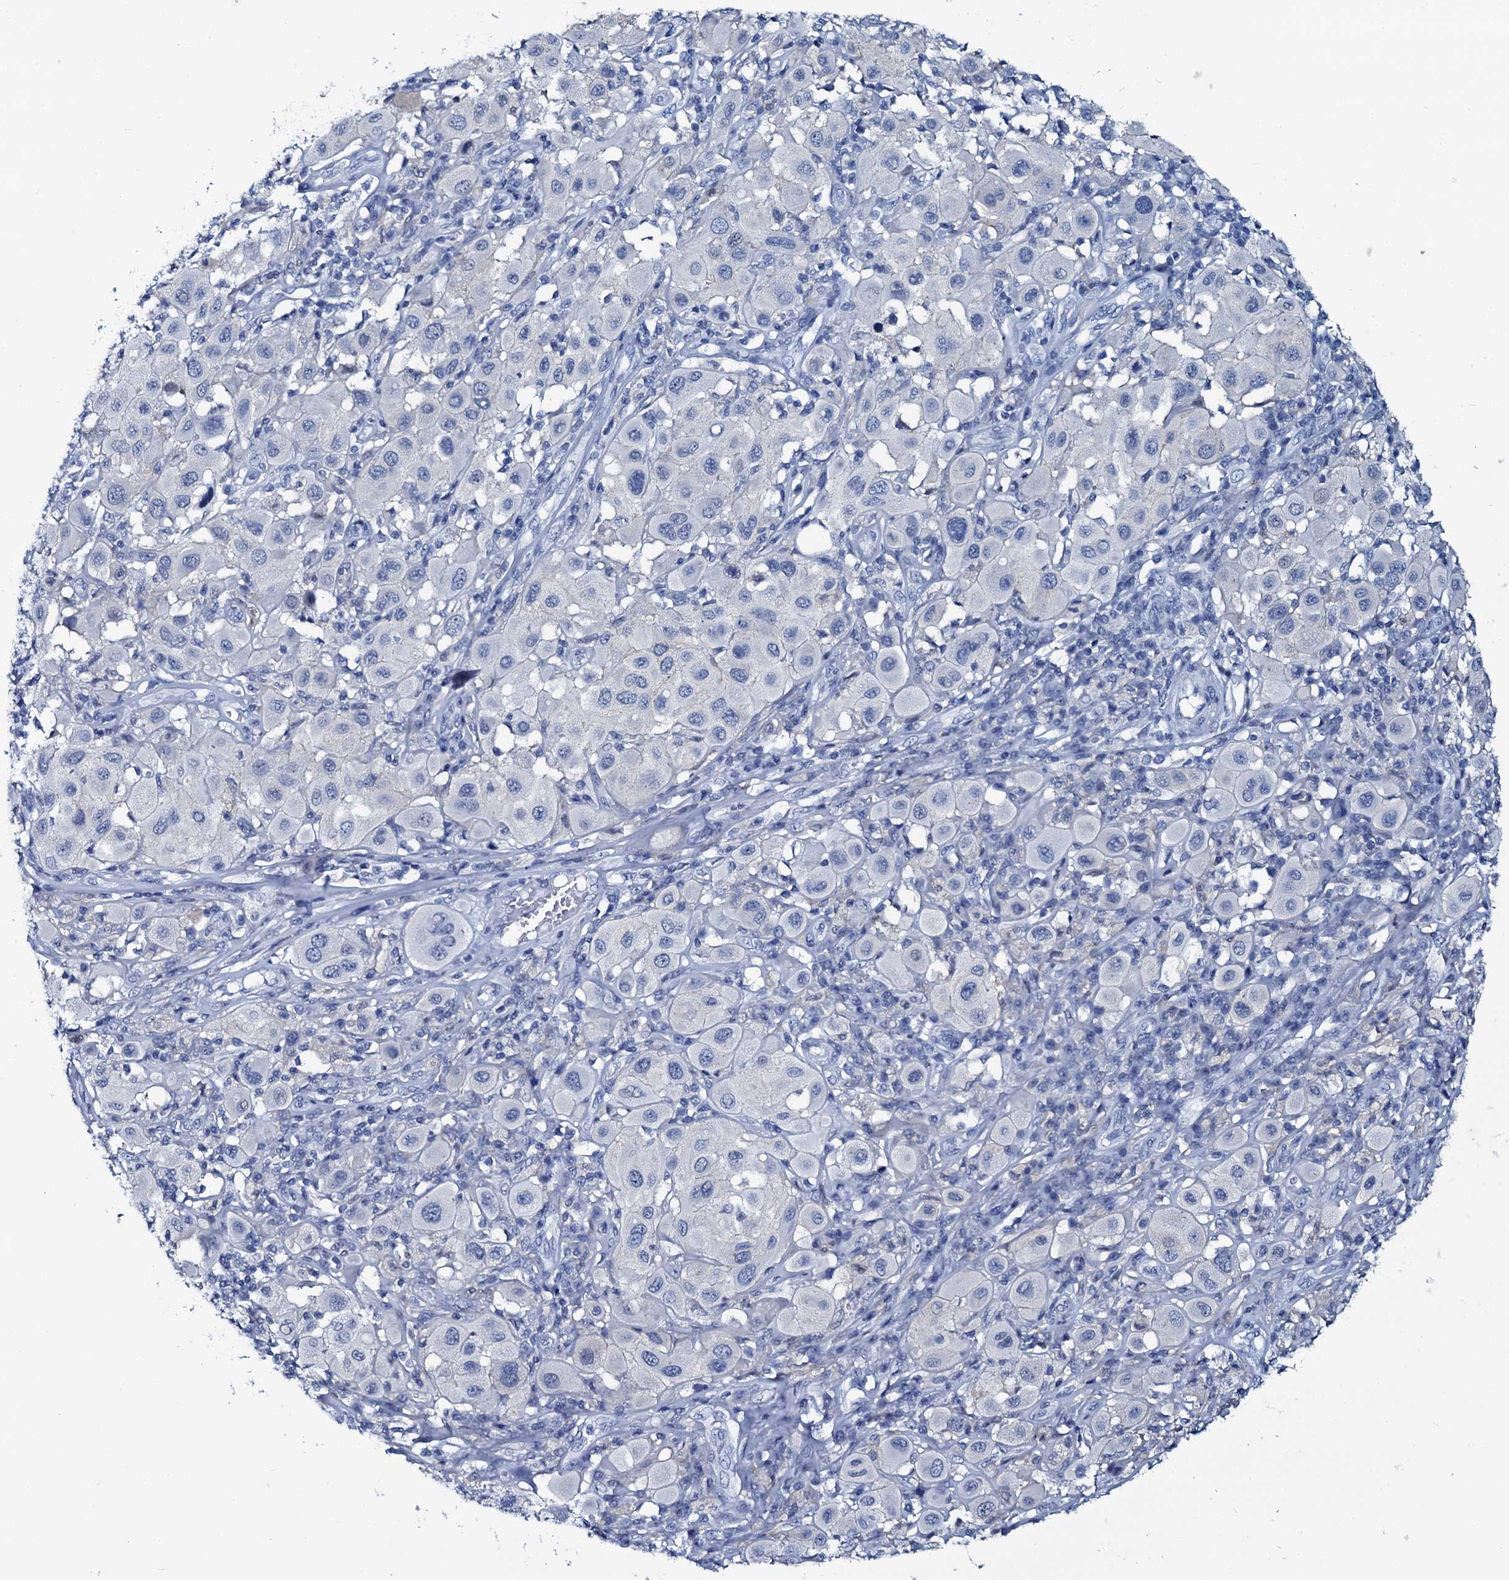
{"staining": {"intensity": "negative", "quantity": "none", "location": "none"}, "tissue": "melanoma", "cell_type": "Tumor cells", "image_type": "cancer", "snomed": [{"axis": "morphology", "description": "Malignant melanoma, Metastatic site"}, {"axis": "topography", "description": "Skin"}], "caption": "Melanoma was stained to show a protein in brown. There is no significant staining in tumor cells.", "gene": "SLC4A7", "patient": {"sex": "male", "age": 41}}